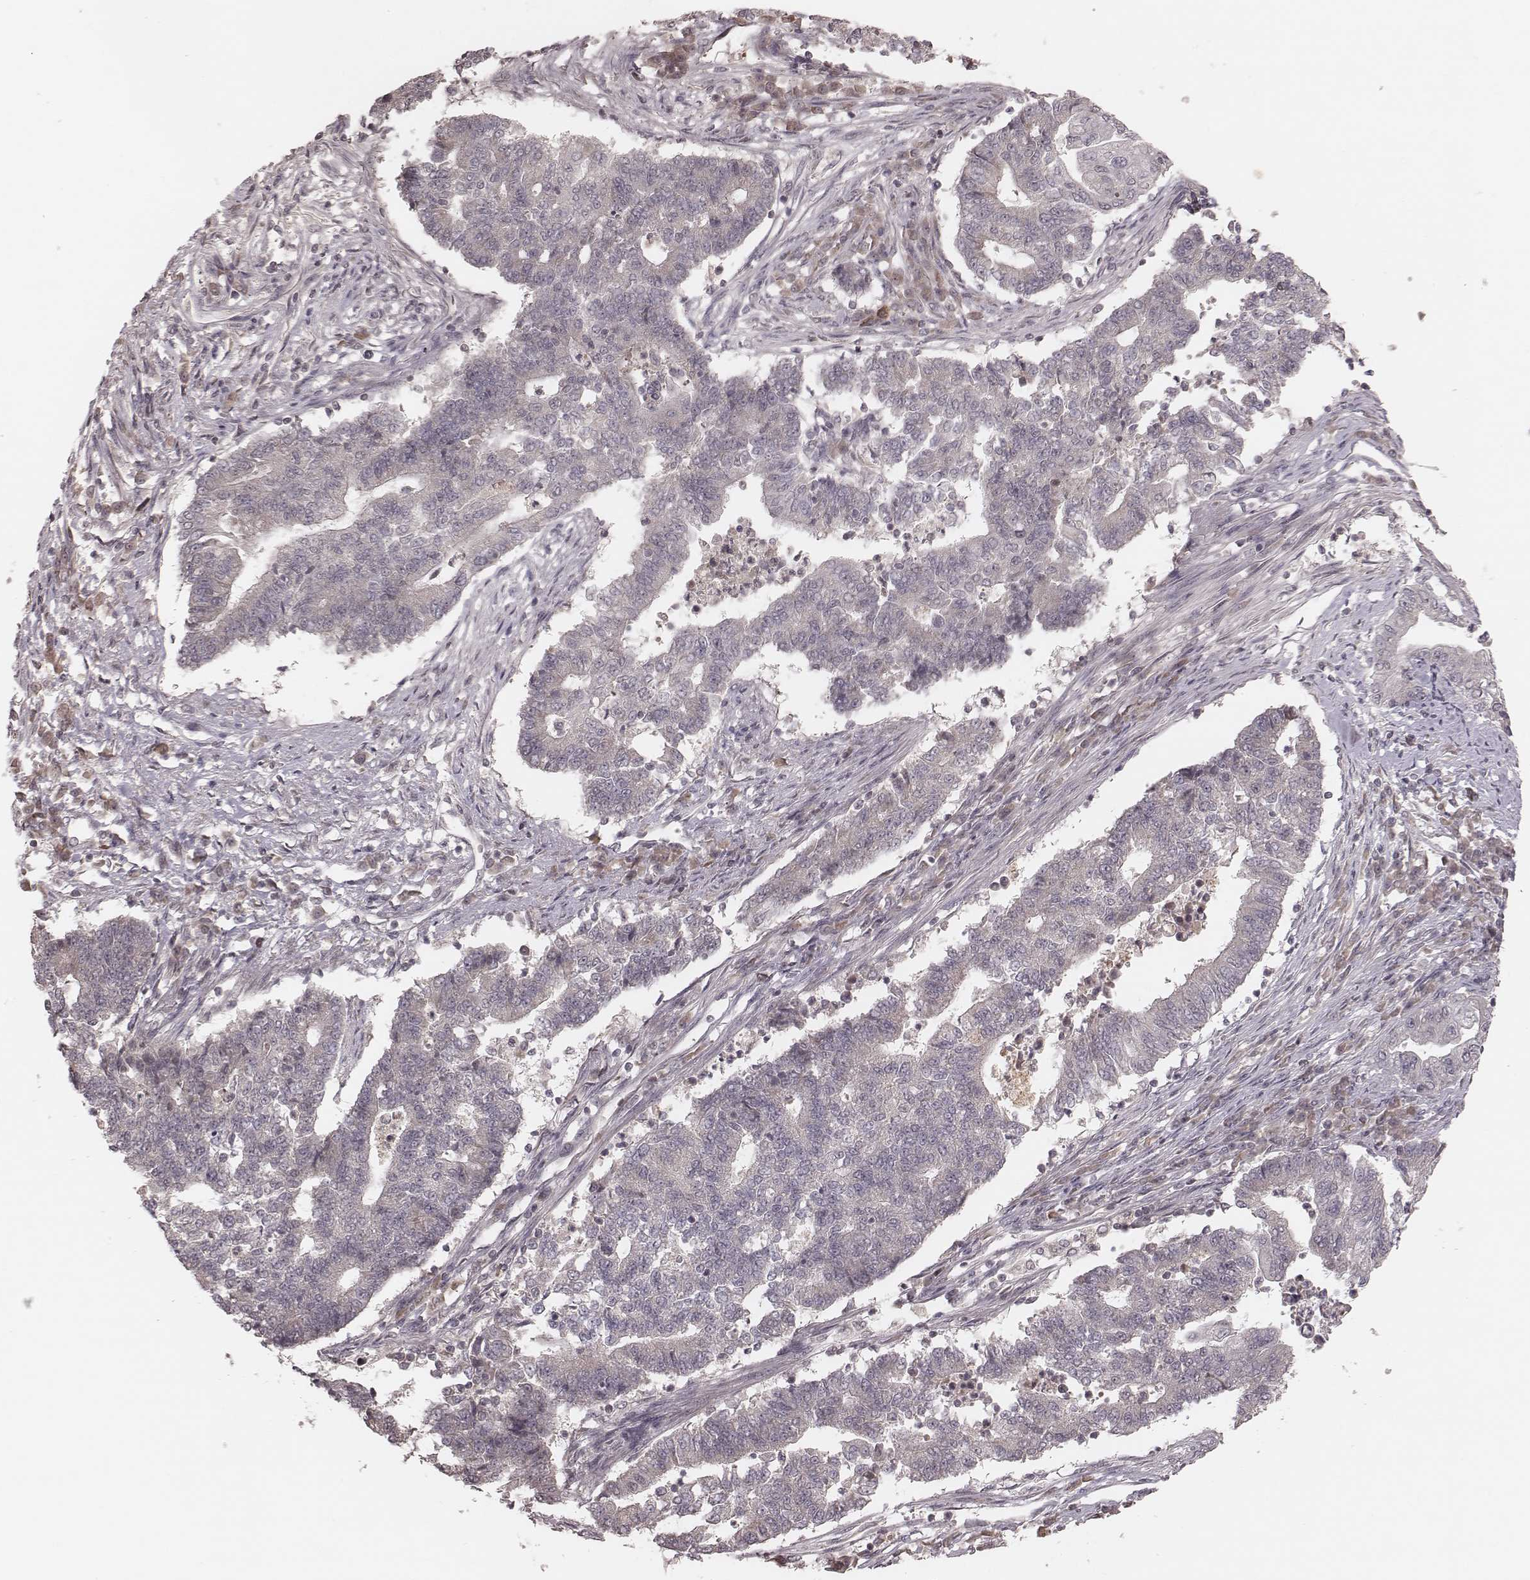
{"staining": {"intensity": "negative", "quantity": "none", "location": "none"}, "tissue": "endometrial cancer", "cell_type": "Tumor cells", "image_type": "cancer", "snomed": [{"axis": "morphology", "description": "Adenocarcinoma, NOS"}, {"axis": "topography", "description": "Uterus"}, {"axis": "topography", "description": "Endometrium"}], "caption": "Immunohistochemistry photomicrograph of human adenocarcinoma (endometrial) stained for a protein (brown), which demonstrates no staining in tumor cells.", "gene": "IL5", "patient": {"sex": "female", "age": 54}}